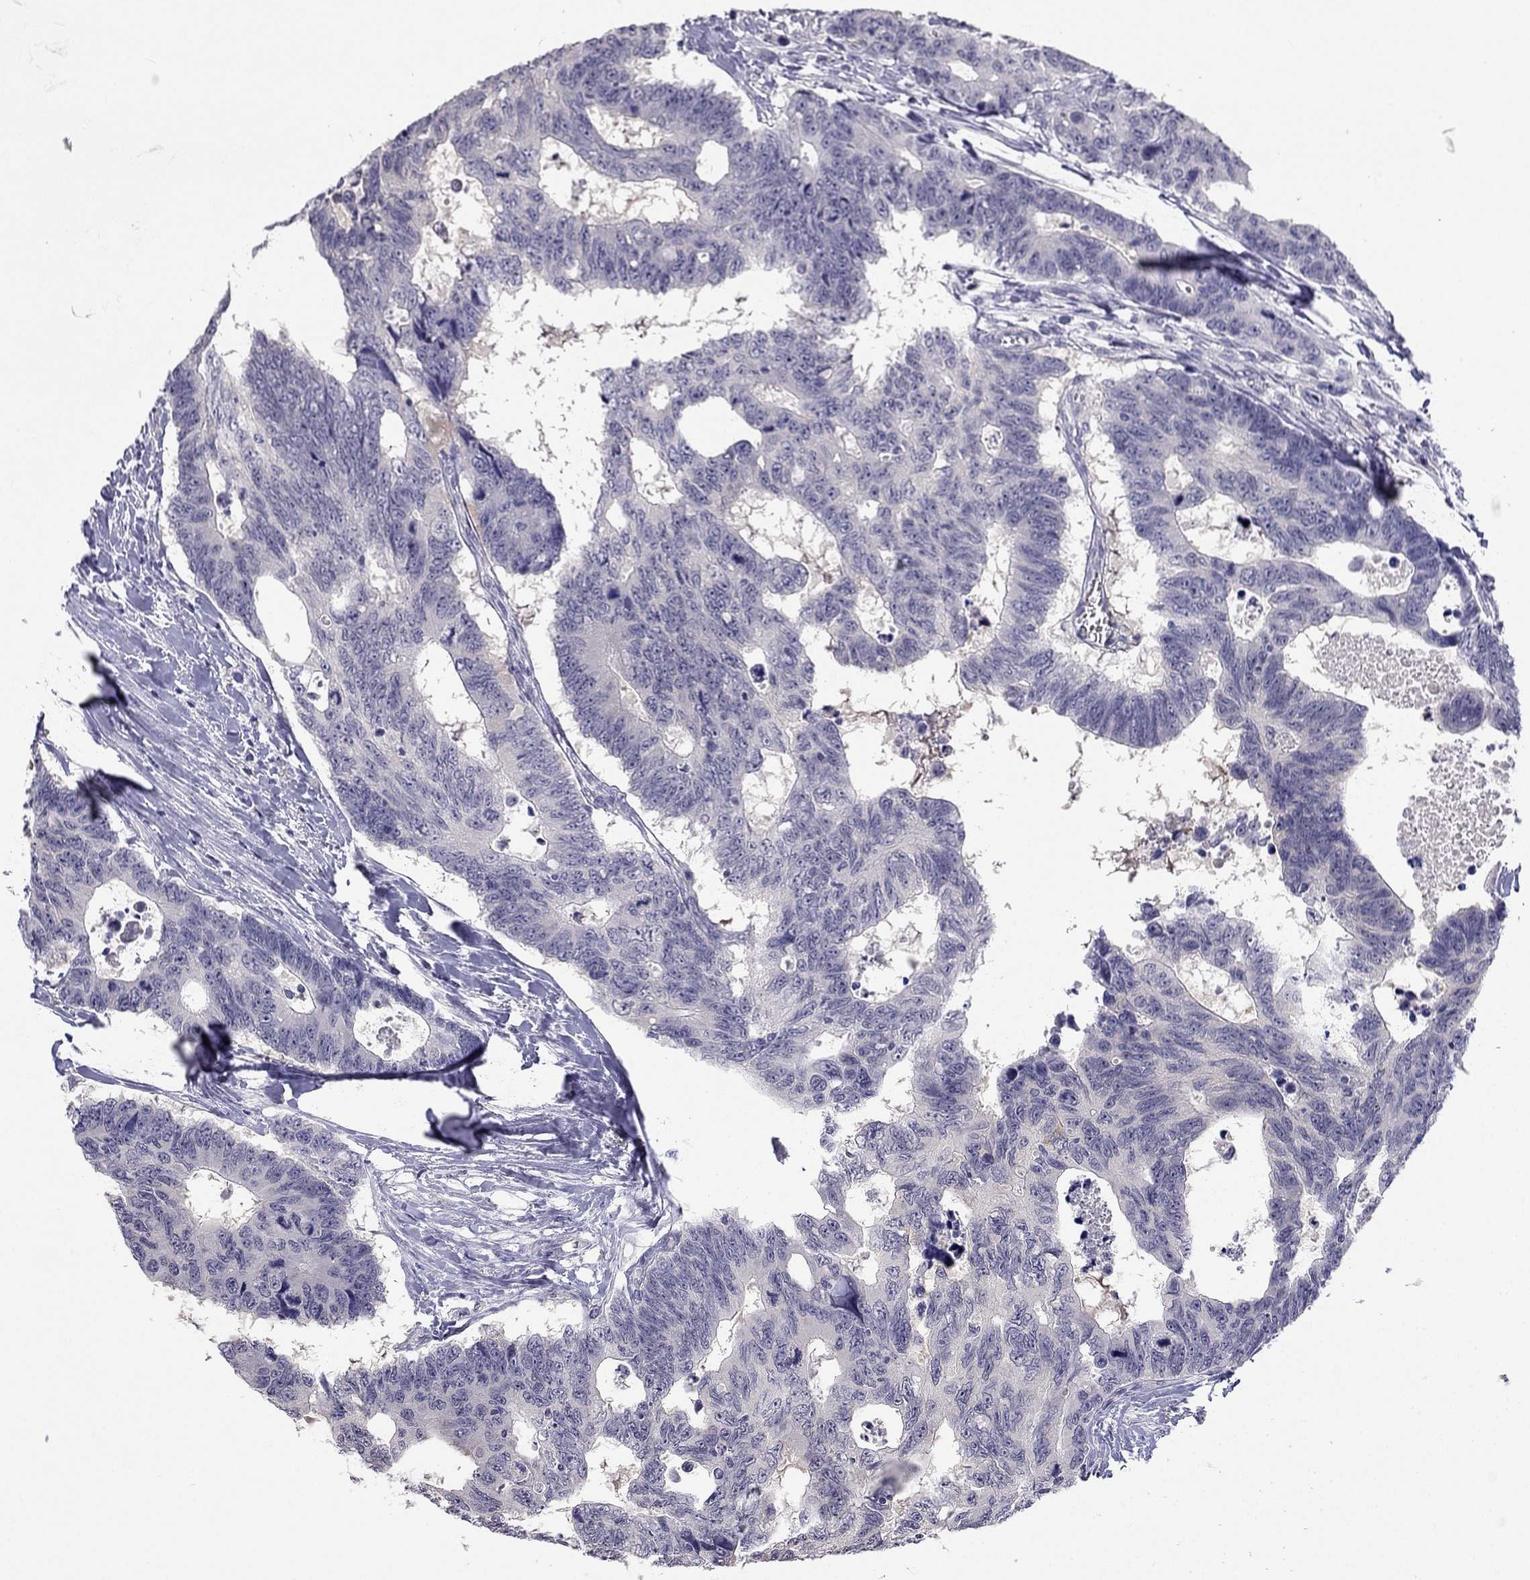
{"staining": {"intensity": "negative", "quantity": "none", "location": "none"}, "tissue": "colorectal cancer", "cell_type": "Tumor cells", "image_type": "cancer", "snomed": [{"axis": "morphology", "description": "Adenocarcinoma, NOS"}, {"axis": "topography", "description": "Colon"}], "caption": "Tumor cells are negative for brown protein staining in colorectal cancer. (DAB (3,3'-diaminobenzidine) IHC, high magnification).", "gene": "C16orf89", "patient": {"sex": "female", "age": 77}}